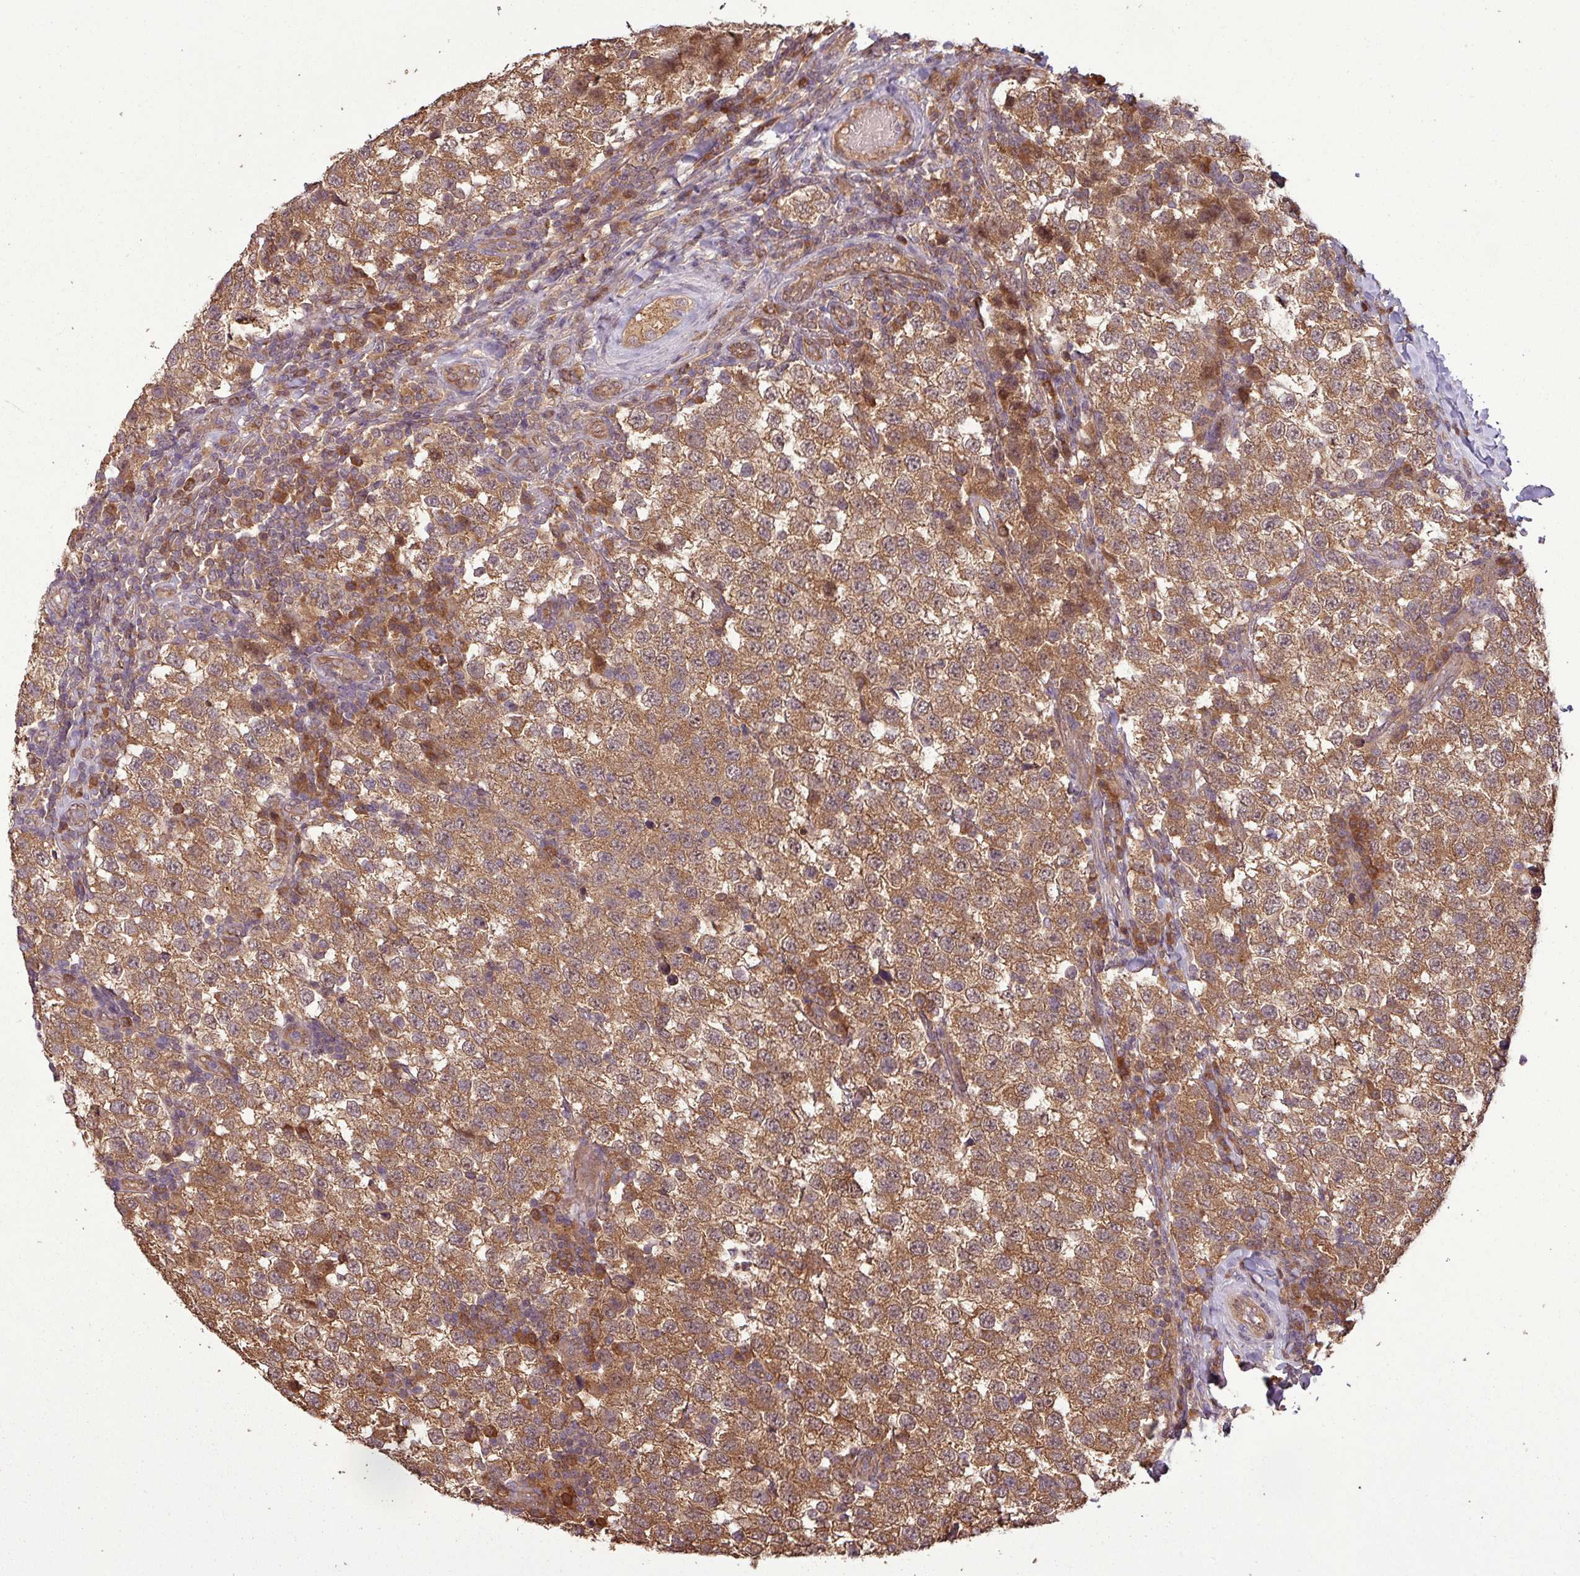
{"staining": {"intensity": "moderate", "quantity": ">75%", "location": "cytoplasmic/membranous"}, "tissue": "testis cancer", "cell_type": "Tumor cells", "image_type": "cancer", "snomed": [{"axis": "morphology", "description": "Seminoma, NOS"}, {"axis": "topography", "description": "Testis"}], "caption": "A brown stain highlights moderate cytoplasmic/membranous positivity of a protein in human testis cancer (seminoma) tumor cells. The staining was performed using DAB, with brown indicating positive protein expression. Nuclei are stained blue with hematoxylin.", "gene": "NT5C3A", "patient": {"sex": "male", "age": 34}}